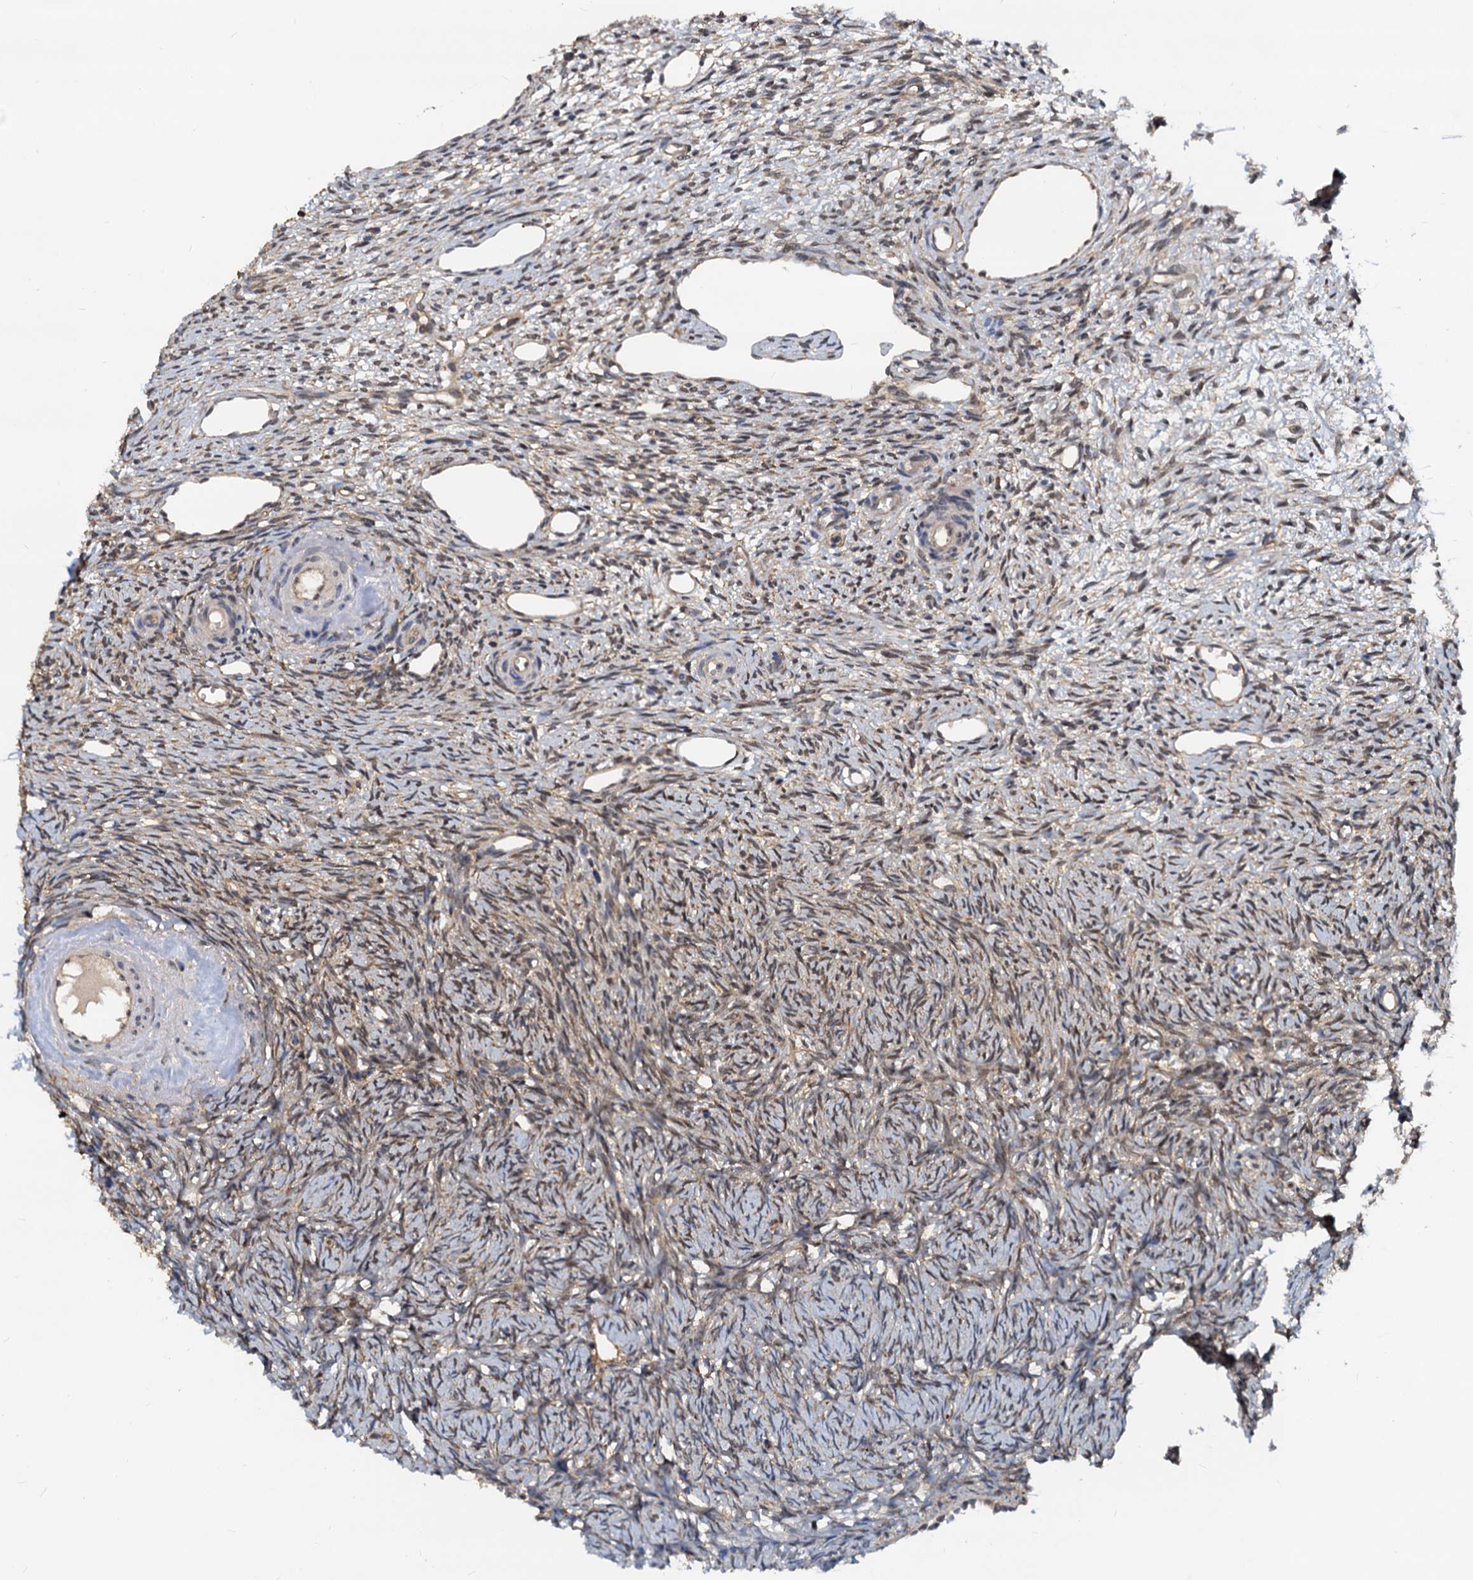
{"staining": {"intensity": "weak", "quantity": "25%-75%", "location": "cytoplasmic/membranous,nuclear"}, "tissue": "ovary", "cell_type": "Ovarian stroma cells", "image_type": "normal", "snomed": [{"axis": "morphology", "description": "Normal tissue, NOS"}, {"axis": "topography", "description": "Ovary"}], "caption": "Weak cytoplasmic/membranous,nuclear protein expression is present in about 25%-75% of ovarian stroma cells in ovary. (Stains: DAB in brown, nuclei in blue, Microscopy: brightfield microscopy at high magnification).", "gene": "PTGES3", "patient": {"sex": "female", "age": 51}}